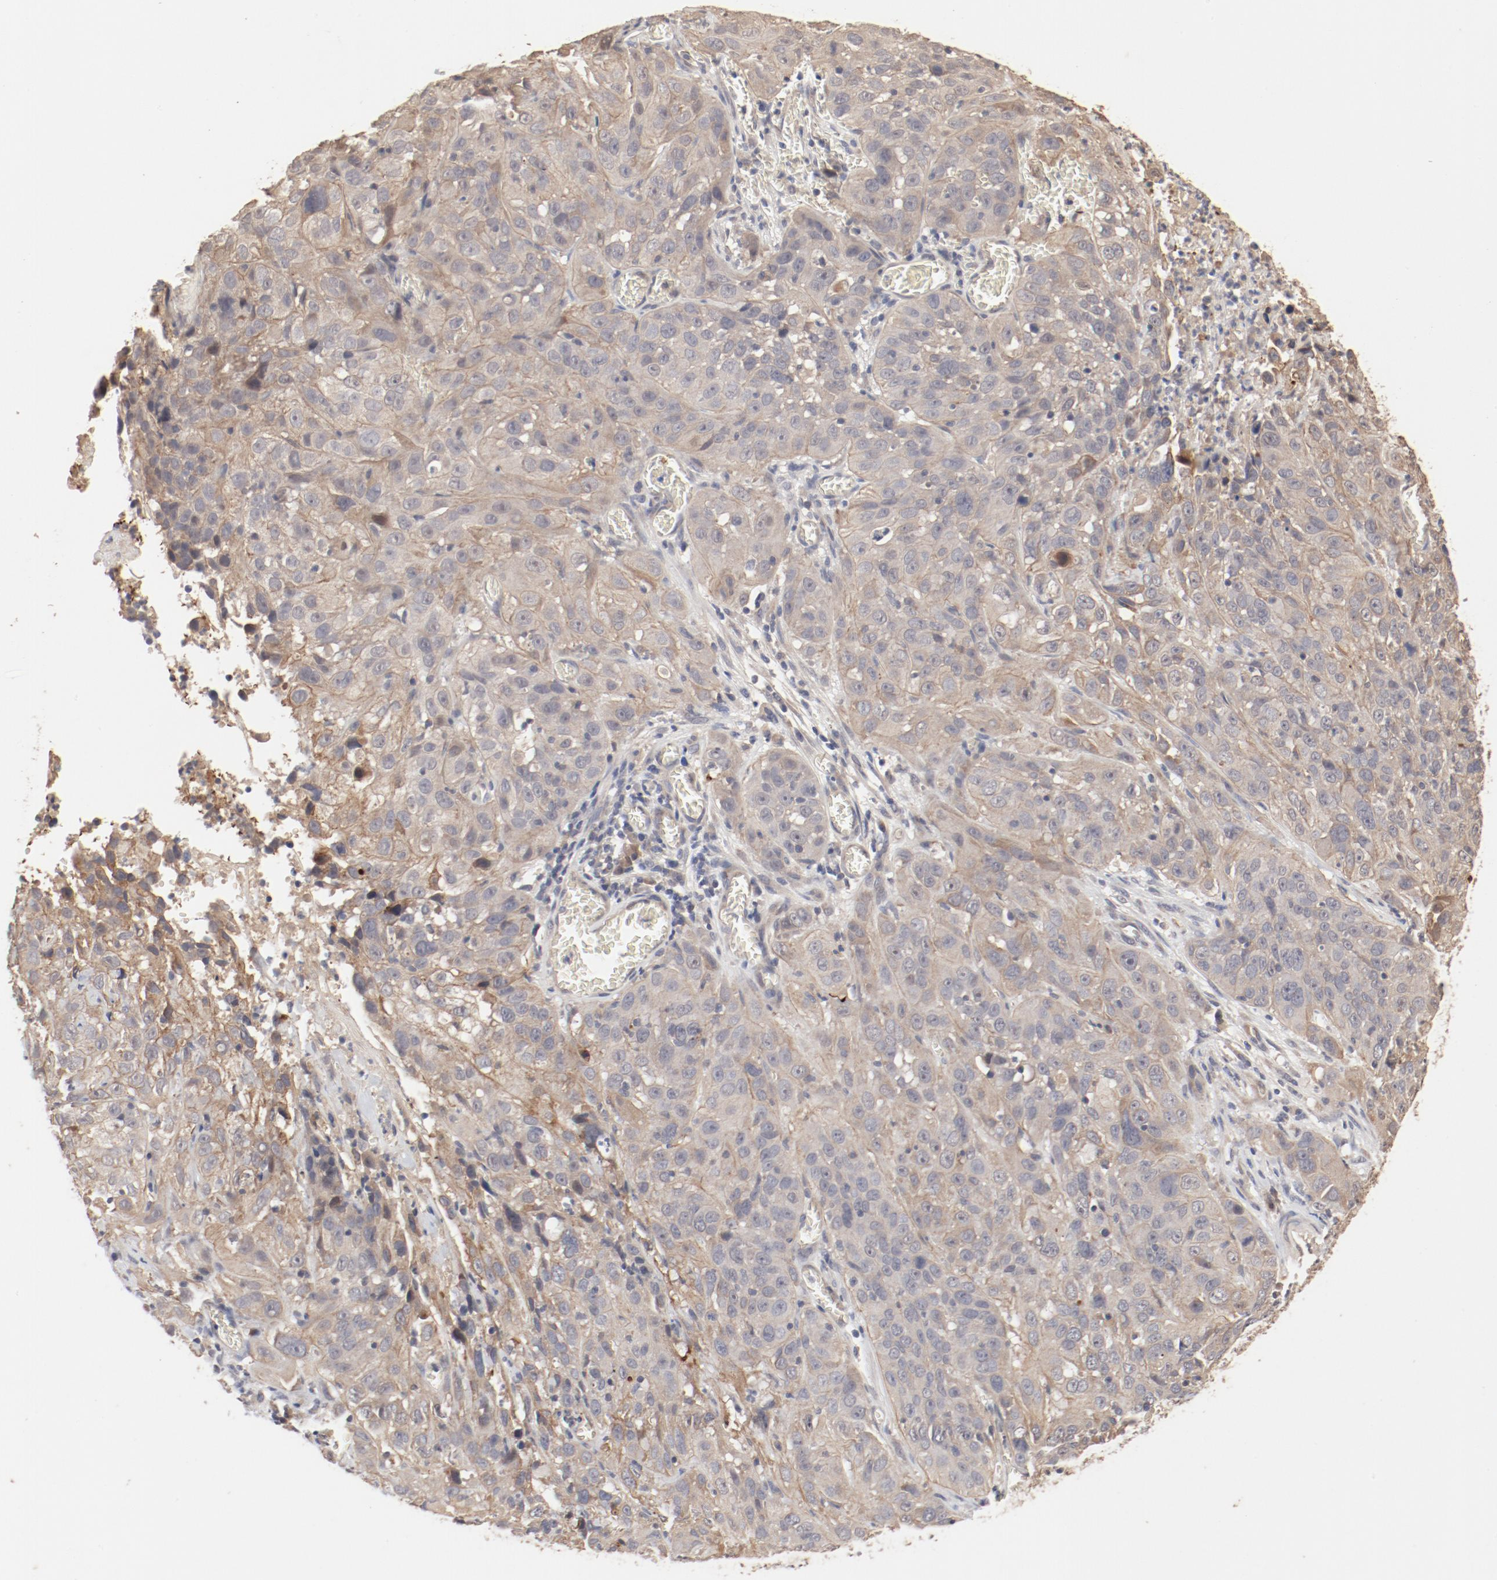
{"staining": {"intensity": "moderate", "quantity": ">75%", "location": "cytoplasmic/membranous"}, "tissue": "cervical cancer", "cell_type": "Tumor cells", "image_type": "cancer", "snomed": [{"axis": "morphology", "description": "Squamous cell carcinoma, NOS"}, {"axis": "topography", "description": "Cervix"}], "caption": "This is a micrograph of immunohistochemistry staining of cervical squamous cell carcinoma, which shows moderate positivity in the cytoplasmic/membranous of tumor cells.", "gene": "IL3RA", "patient": {"sex": "female", "age": 32}}